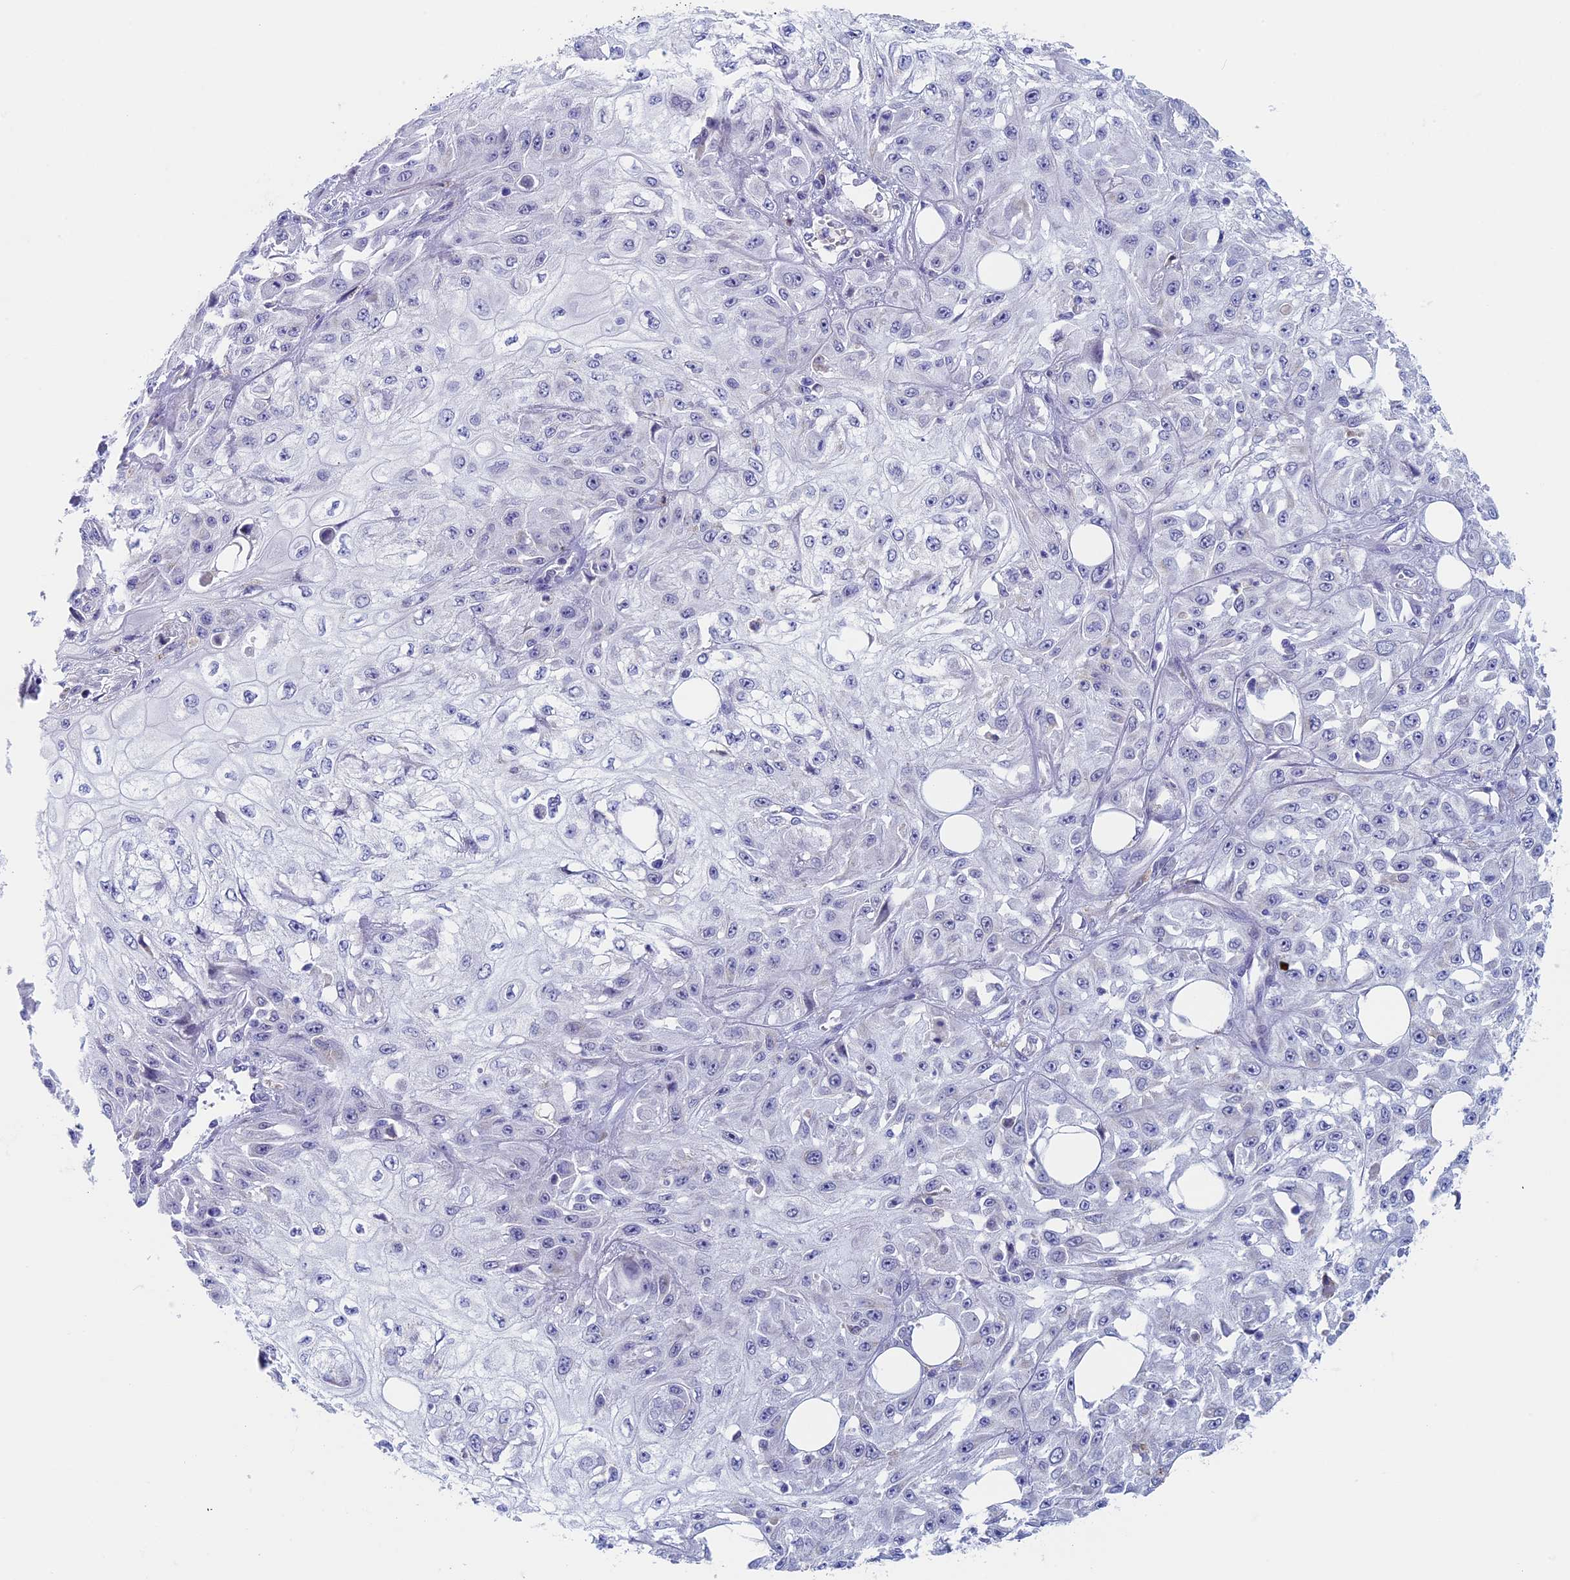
{"staining": {"intensity": "negative", "quantity": "none", "location": "none"}, "tissue": "skin cancer", "cell_type": "Tumor cells", "image_type": "cancer", "snomed": [{"axis": "morphology", "description": "Squamous cell carcinoma, NOS"}, {"axis": "morphology", "description": "Squamous cell carcinoma, metastatic, NOS"}, {"axis": "topography", "description": "Skin"}, {"axis": "topography", "description": "Lymph node"}], "caption": "Photomicrograph shows no protein expression in tumor cells of skin cancer tissue.", "gene": "MAGEB6", "patient": {"sex": "male", "age": 75}}